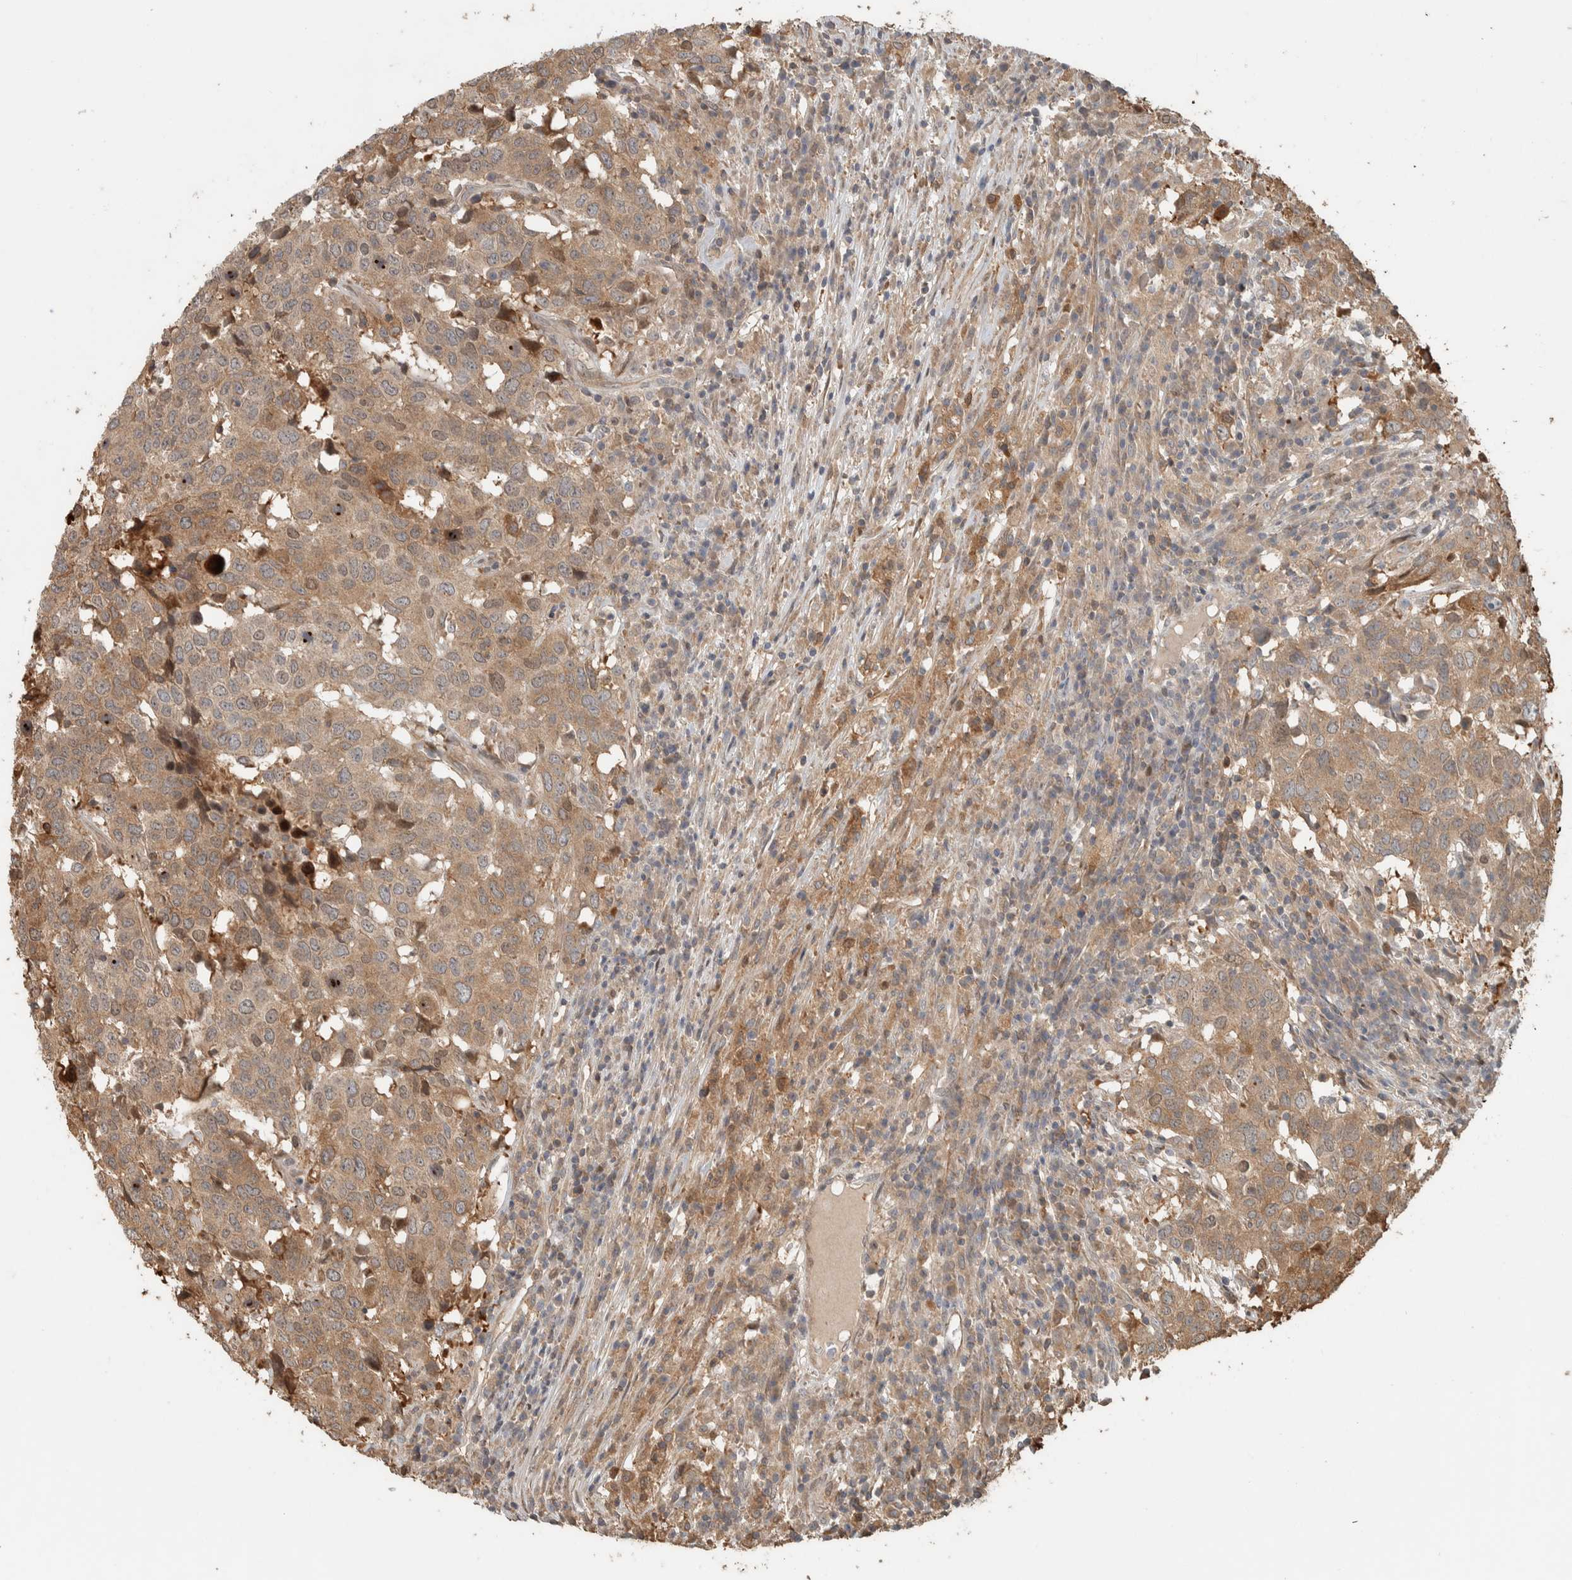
{"staining": {"intensity": "weak", "quantity": ">75%", "location": "cytoplasmic/membranous"}, "tissue": "head and neck cancer", "cell_type": "Tumor cells", "image_type": "cancer", "snomed": [{"axis": "morphology", "description": "Squamous cell carcinoma, NOS"}, {"axis": "topography", "description": "Head-Neck"}], "caption": "About >75% of tumor cells in human squamous cell carcinoma (head and neck) show weak cytoplasmic/membranous protein positivity as visualized by brown immunohistochemical staining.", "gene": "CNTROB", "patient": {"sex": "male", "age": 66}}